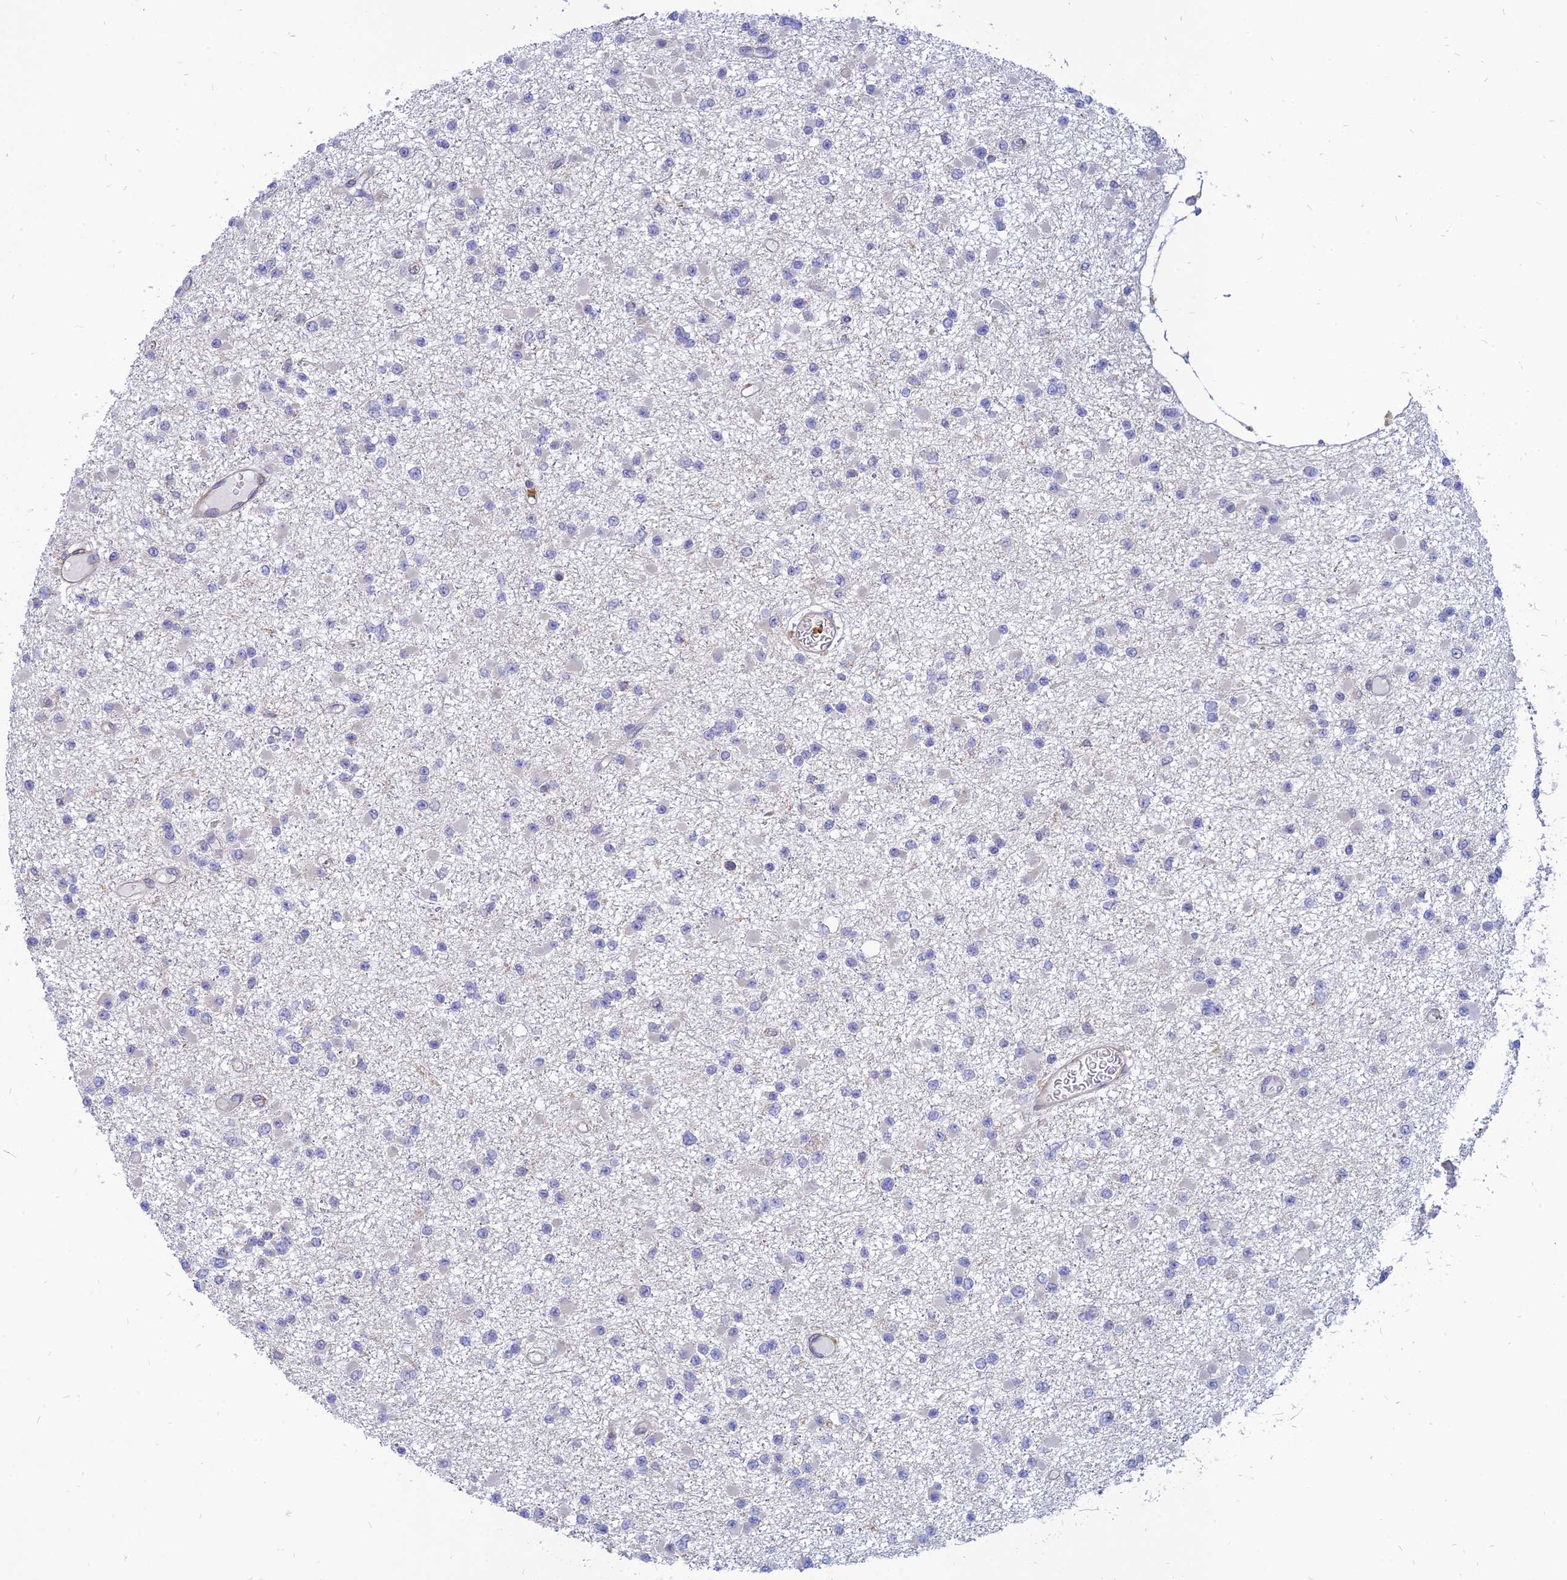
{"staining": {"intensity": "negative", "quantity": "none", "location": "none"}, "tissue": "glioma", "cell_type": "Tumor cells", "image_type": "cancer", "snomed": [{"axis": "morphology", "description": "Glioma, malignant, Low grade"}, {"axis": "topography", "description": "Brain"}], "caption": "Immunohistochemistry (IHC) of low-grade glioma (malignant) reveals no positivity in tumor cells.", "gene": "PHKA2", "patient": {"sex": "female", "age": 22}}